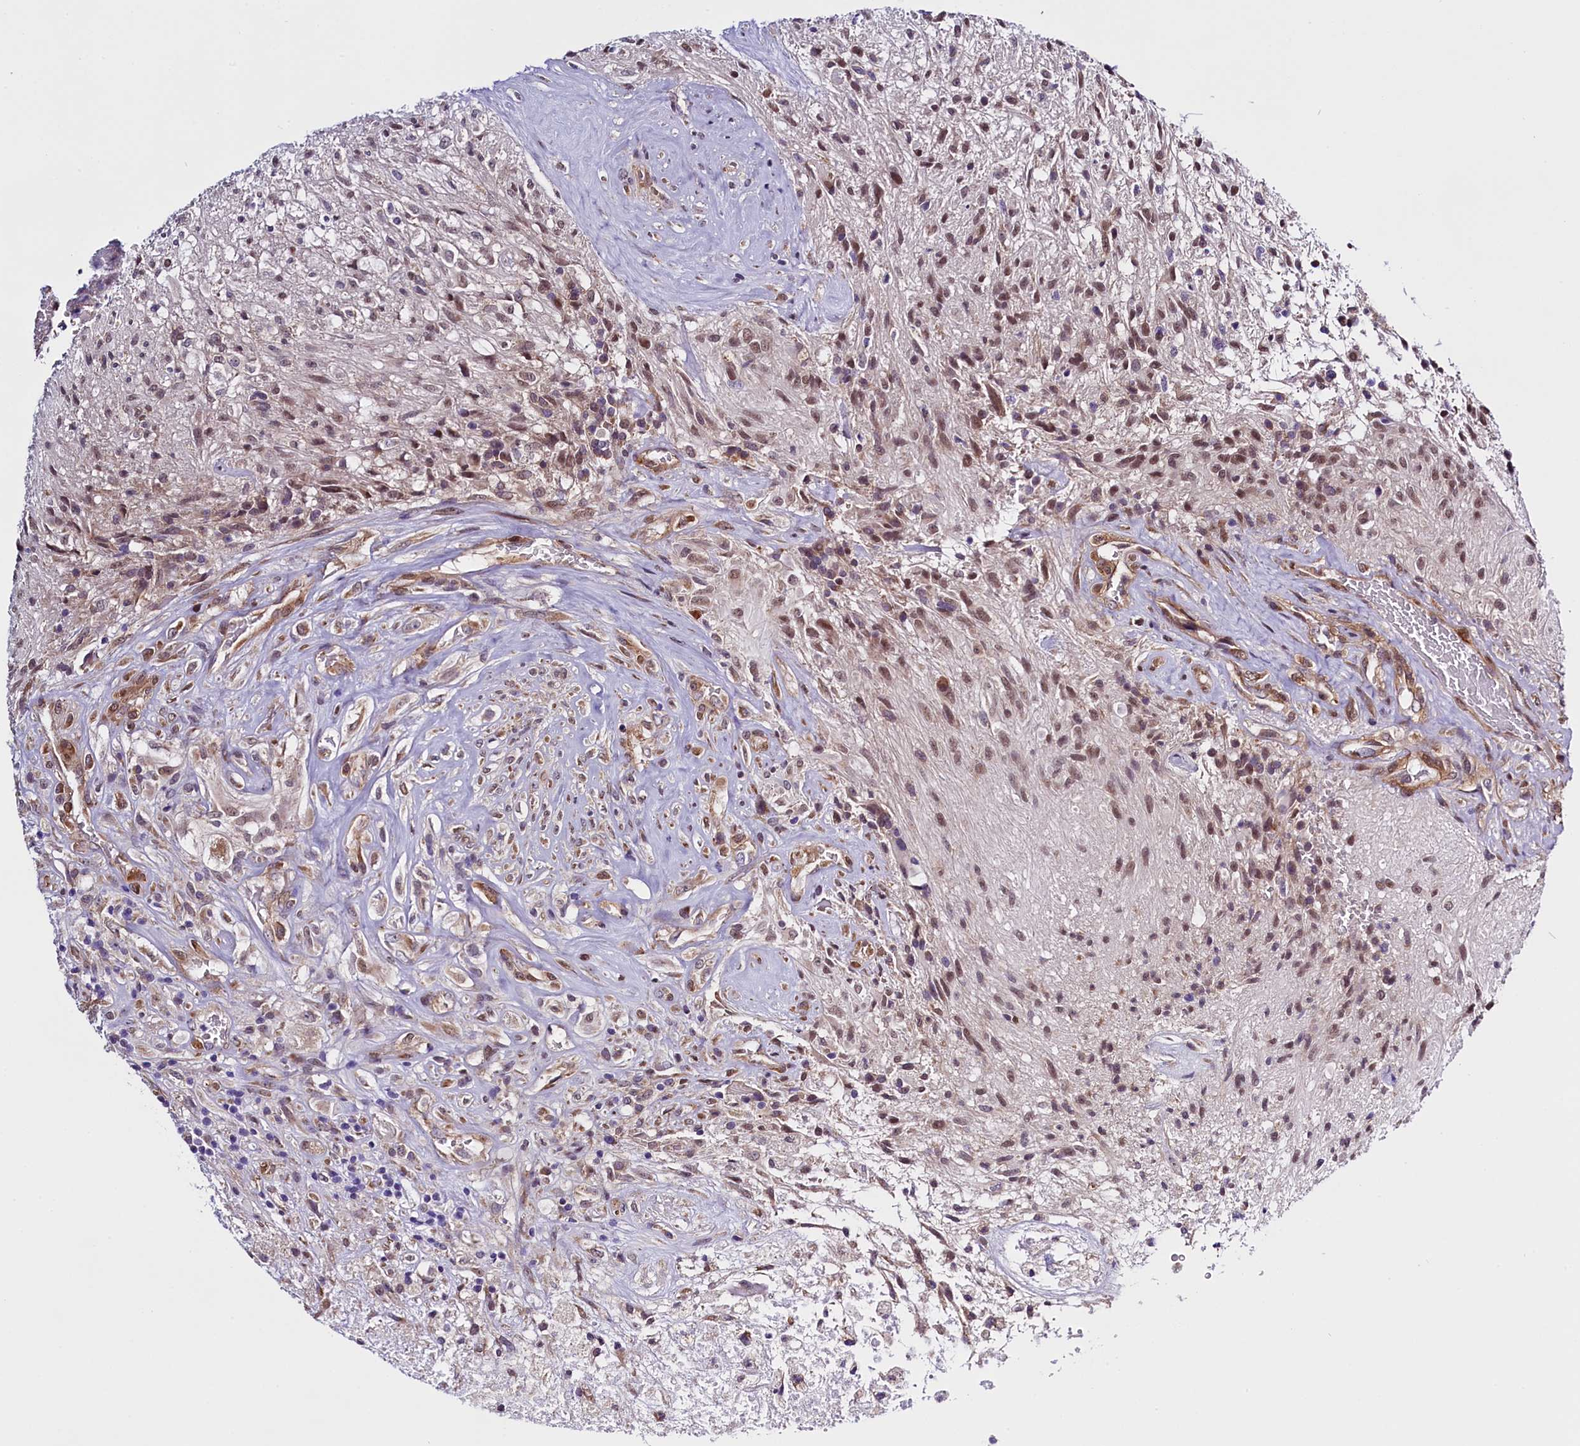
{"staining": {"intensity": "weak", "quantity": "<25%", "location": "nuclear"}, "tissue": "glioma", "cell_type": "Tumor cells", "image_type": "cancer", "snomed": [{"axis": "morphology", "description": "Glioma, malignant, High grade"}, {"axis": "topography", "description": "Brain"}], "caption": "This photomicrograph is of glioma stained with immunohistochemistry (IHC) to label a protein in brown with the nuclei are counter-stained blue. There is no positivity in tumor cells.", "gene": "UACA", "patient": {"sex": "male", "age": 56}}